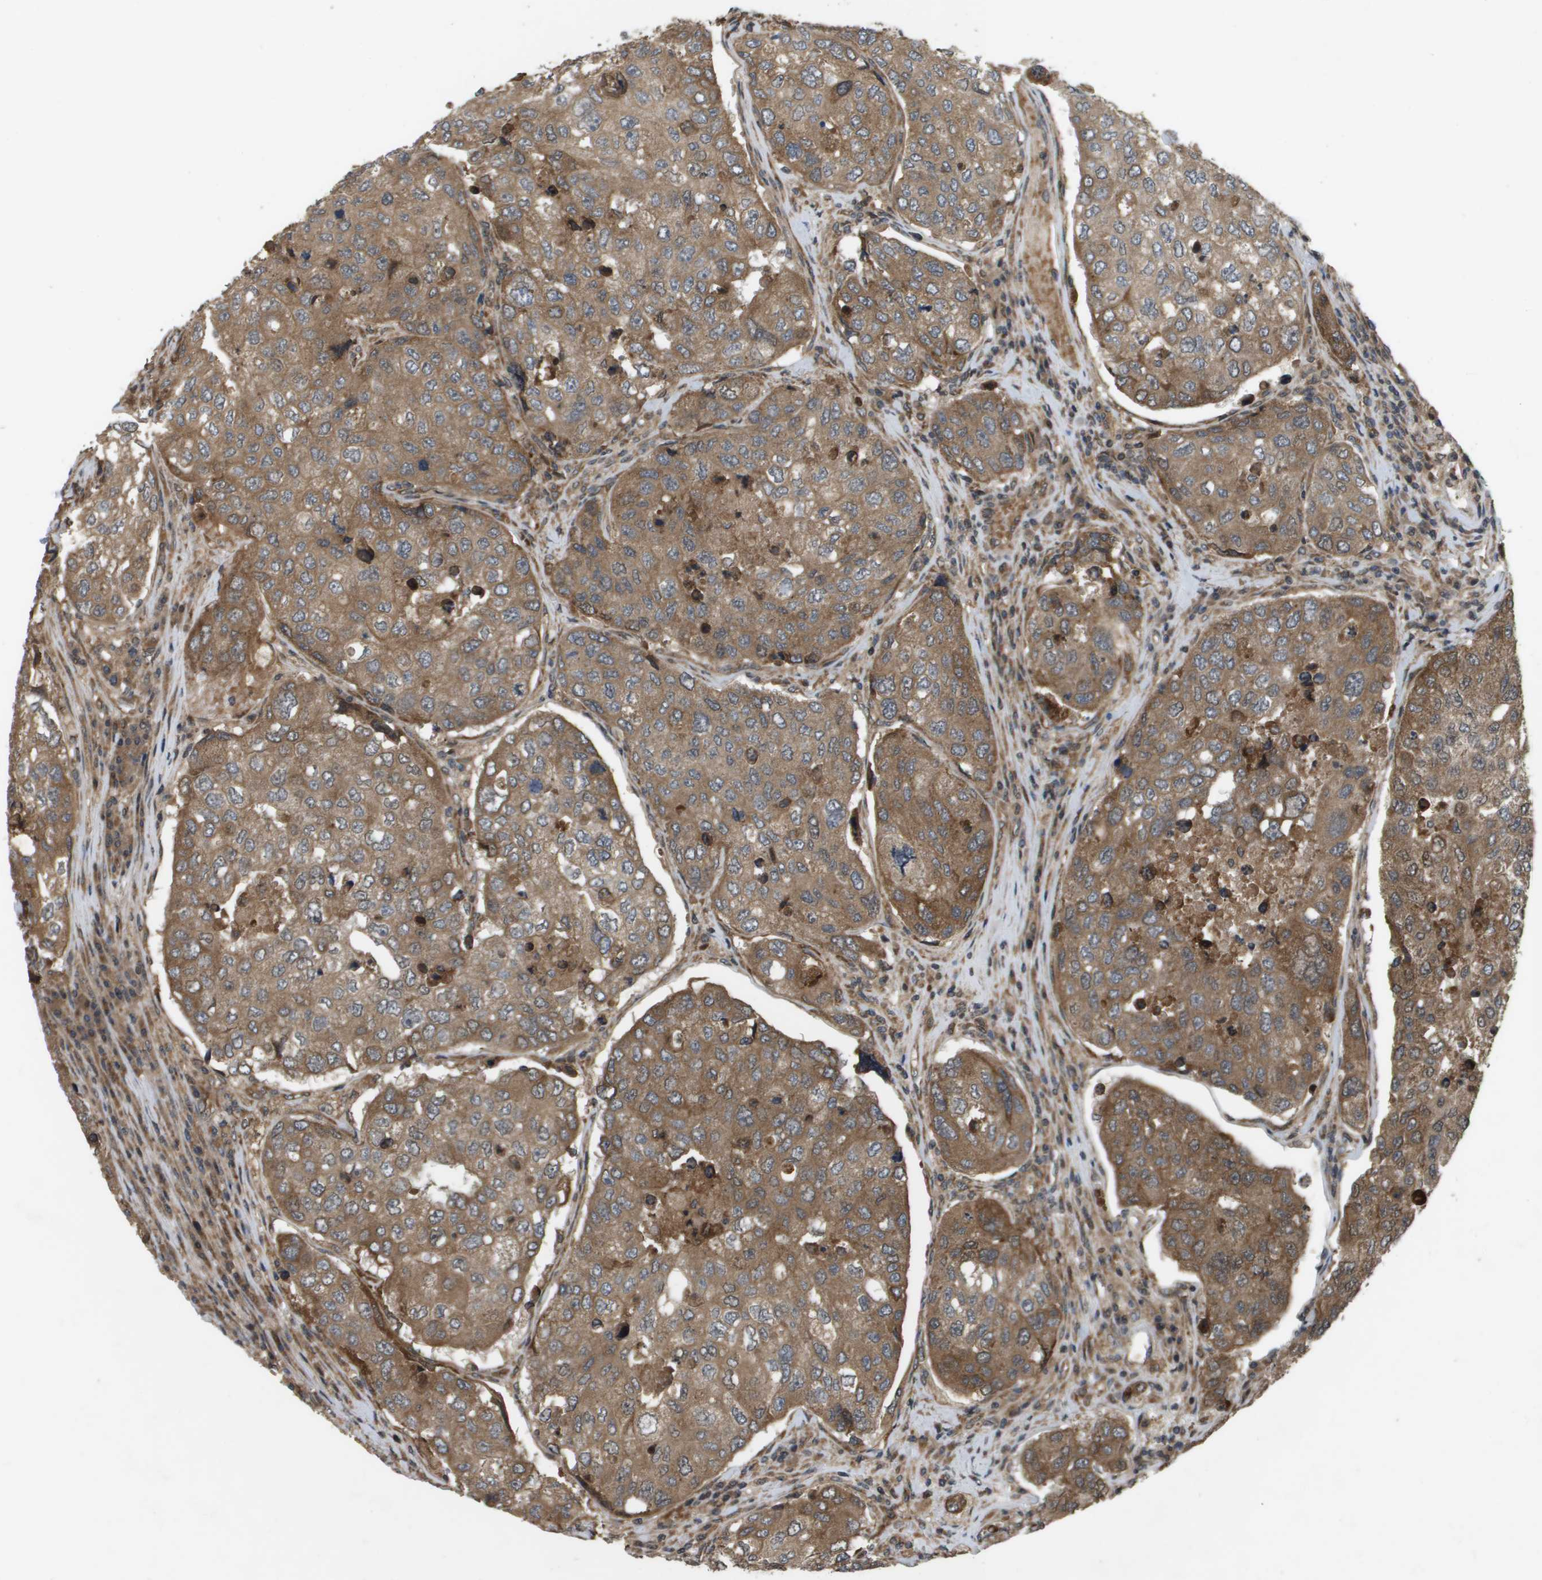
{"staining": {"intensity": "moderate", "quantity": ">75%", "location": "cytoplasmic/membranous"}, "tissue": "urothelial cancer", "cell_type": "Tumor cells", "image_type": "cancer", "snomed": [{"axis": "morphology", "description": "Urothelial carcinoma, High grade"}, {"axis": "topography", "description": "Lymph node"}, {"axis": "topography", "description": "Urinary bladder"}], "caption": "Immunohistochemistry of human urothelial cancer shows medium levels of moderate cytoplasmic/membranous expression in approximately >75% of tumor cells. The protein is shown in brown color, while the nuclei are stained blue.", "gene": "SPTLC1", "patient": {"sex": "male", "age": 51}}